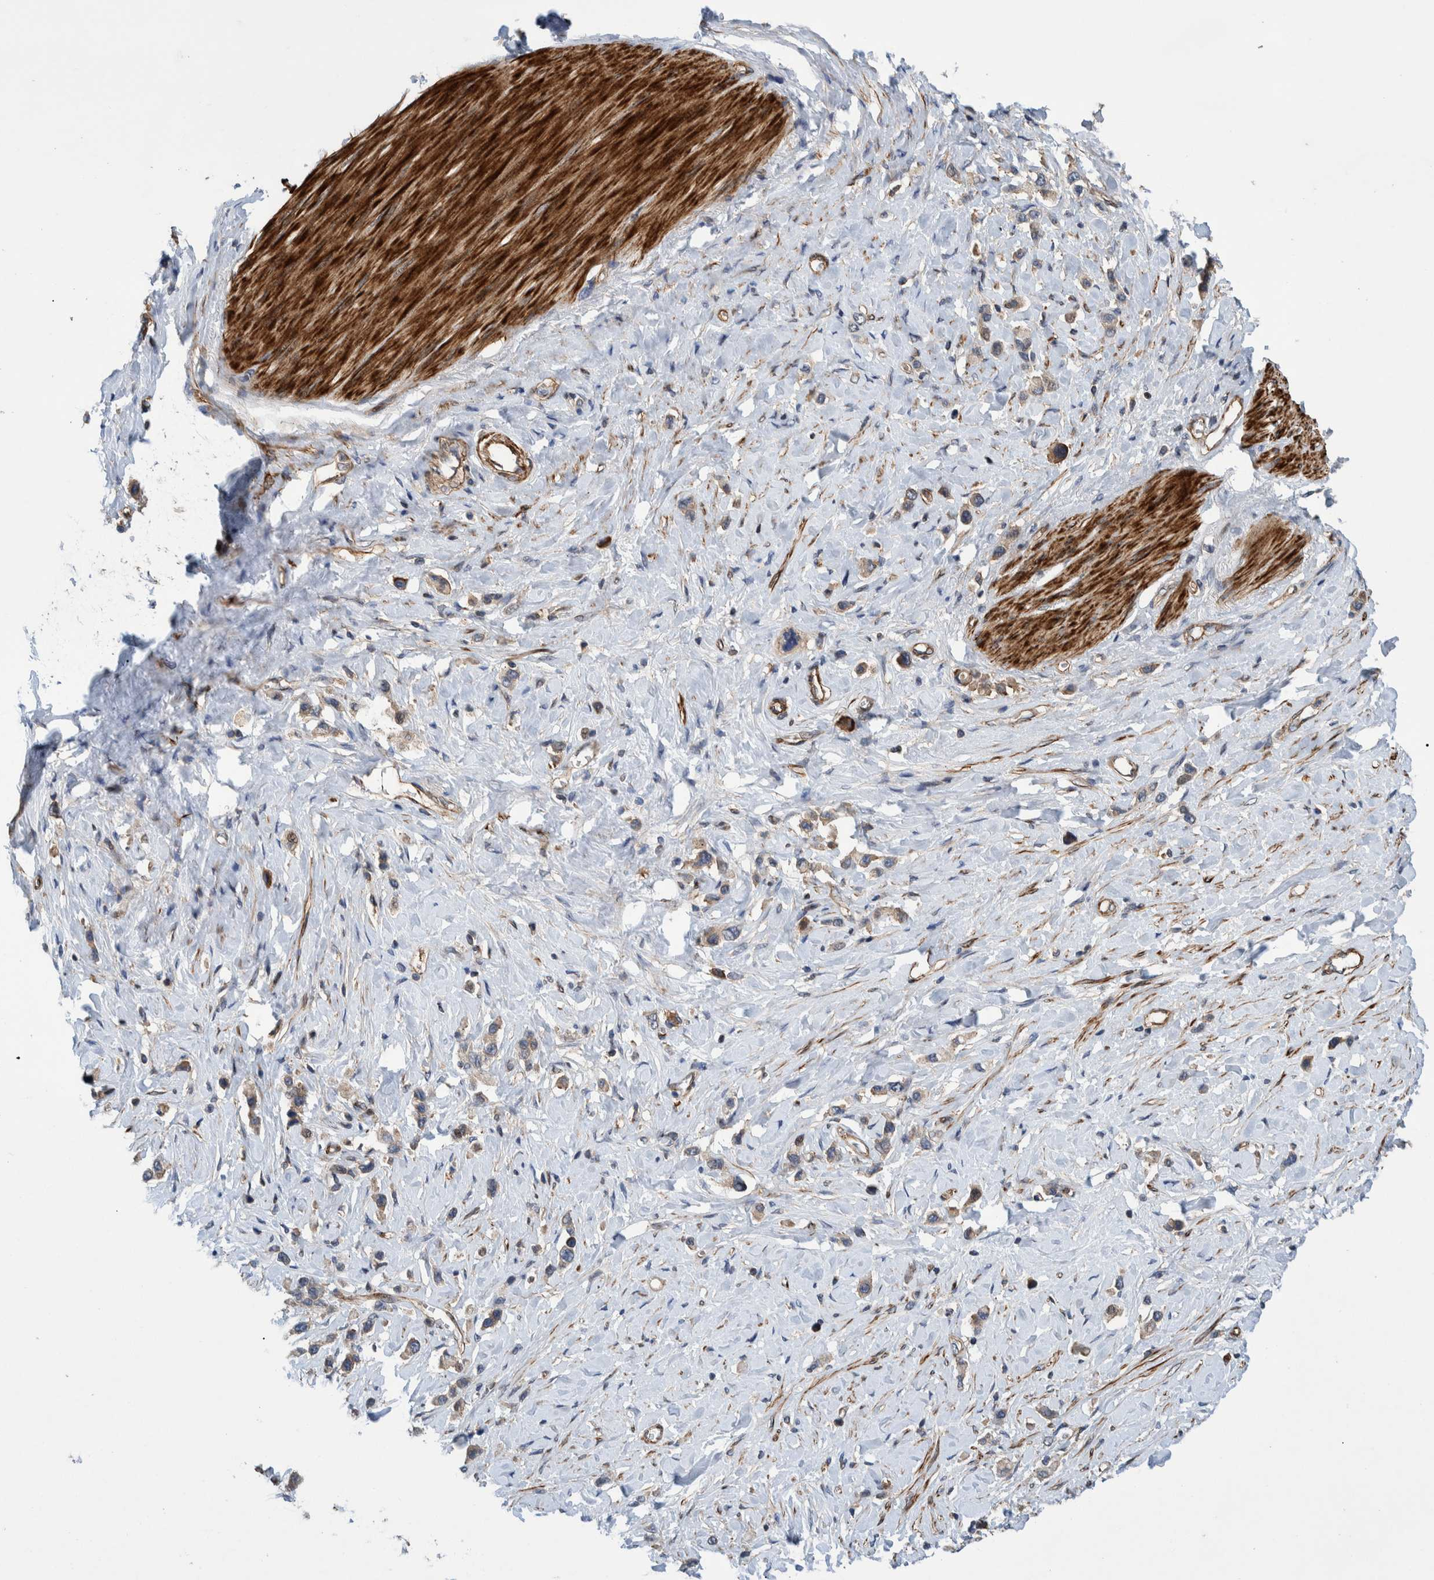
{"staining": {"intensity": "weak", "quantity": ">75%", "location": "cytoplasmic/membranous"}, "tissue": "stomach cancer", "cell_type": "Tumor cells", "image_type": "cancer", "snomed": [{"axis": "morphology", "description": "Adenocarcinoma, NOS"}, {"axis": "topography", "description": "Stomach"}], "caption": "Tumor cells exhibit weak cytoplasmic/membranous staining in approximately >75% of cells in stomach cancer (adenocarcinoma).", "gene": "GRPEL2", "patient": {"sex": "female", "age": 65}}